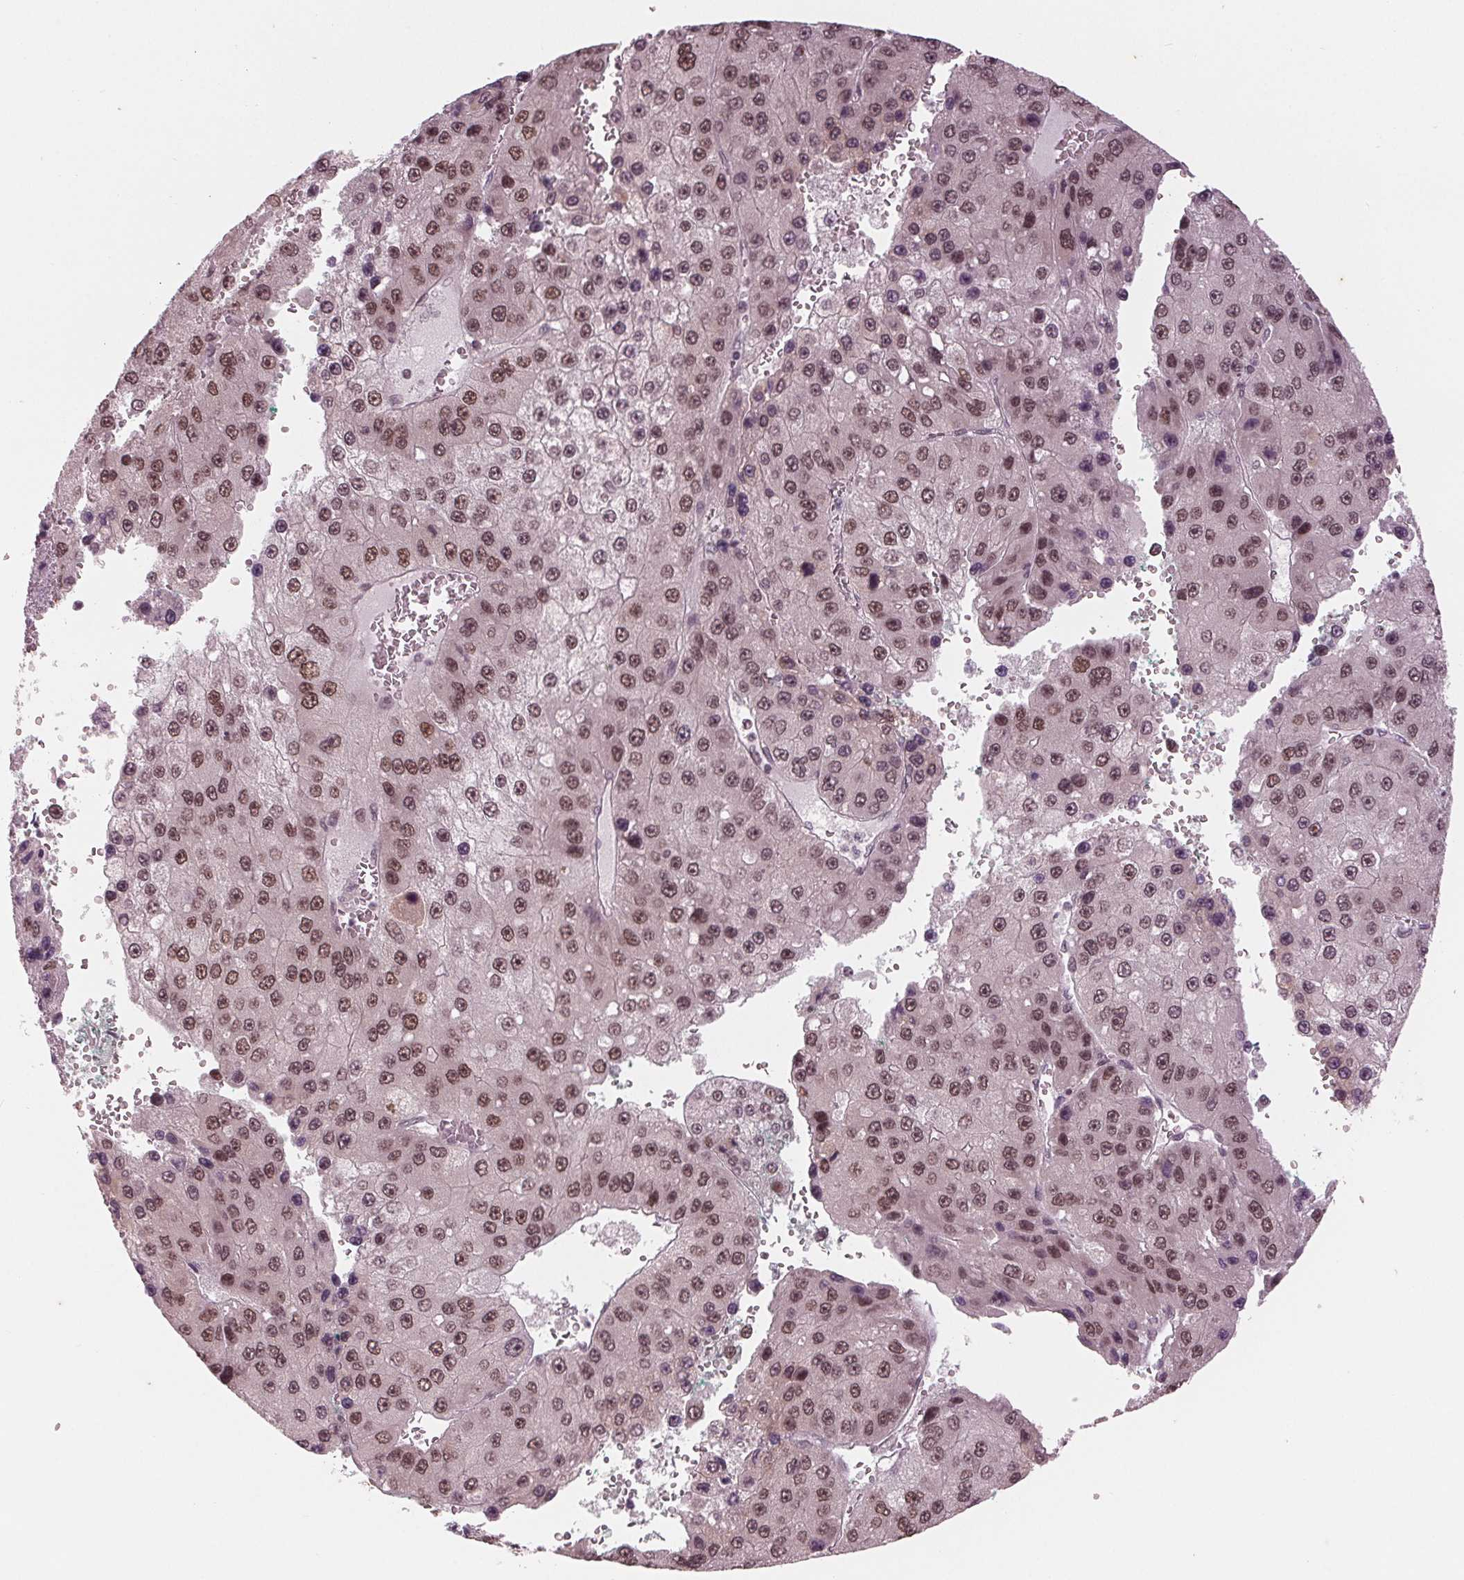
{"staining": {"intensity": "moderate", "quantity": "25%-75%", "location": "nuclear"}, "tissue": "liver cancer", "cell_type": "Tumor cells", "image_type": "cancer", "snomed": [{"axis": "morphology", "description": "Carcinoma, Hepatocellular, NOS"}, {"axis": "topography", "description": "Liver"}], "caption": "IHC photomicrograph of liver cancer stained for a protein (brown), which reveals medium levels of moderate nuclear expression in about 25%-75% of tumor cells.", "gene": "DNMT3L", "patient": {"sex": "female", "age": 73}}